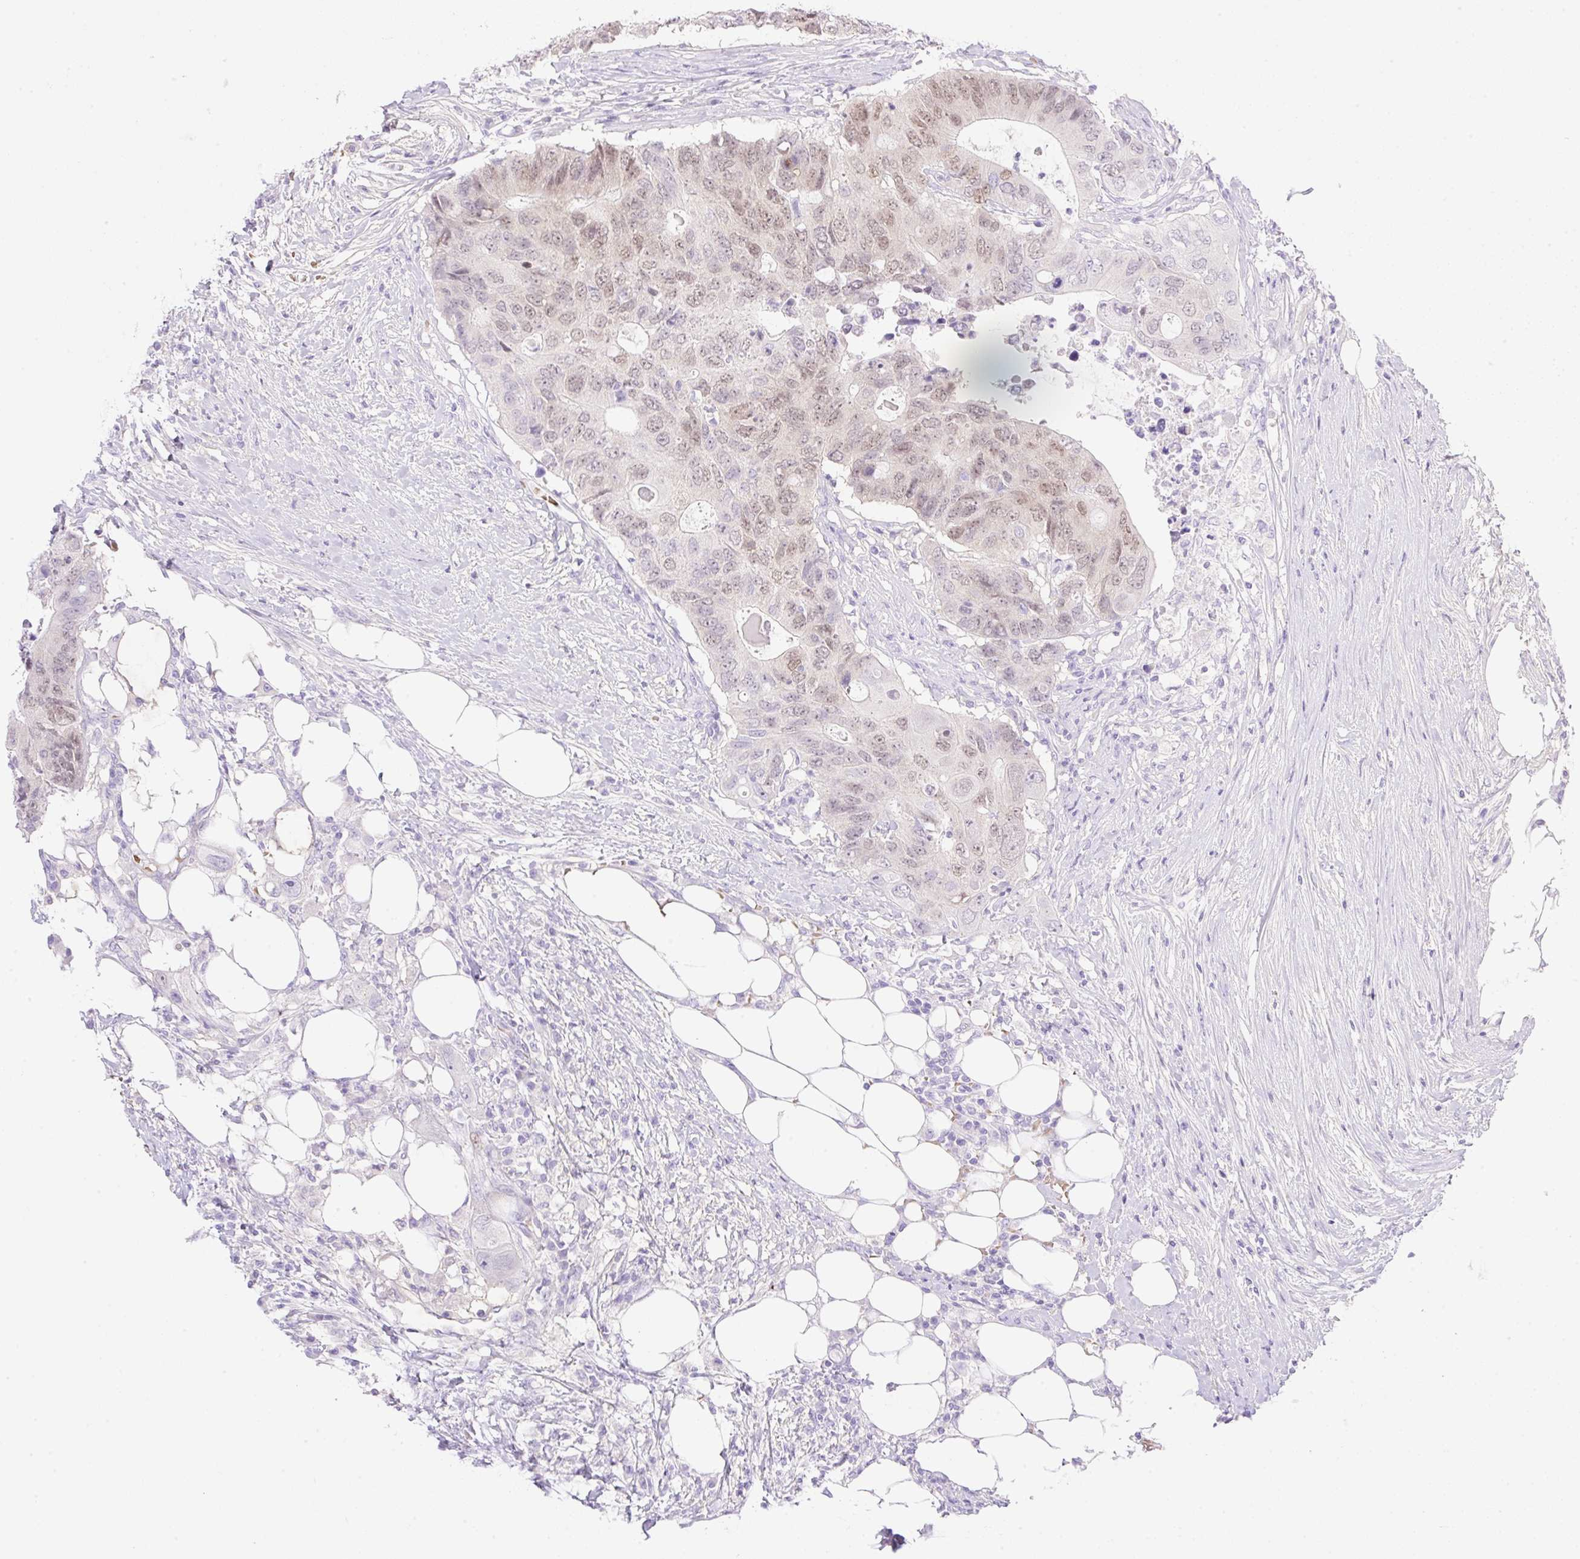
{"staining": {"intensity": "weak", "quantity": "25%-75%", "location": "nuclear"}, "tissue": "colorectal cancer", "cell_type": "Tumor cells", "image_type": "cancer", "snomed": [{"axis": "morphology", "description": "Adenocarcinoma, NOS"}, {"axis": "topography", "description": "Colon"}], "caption": "Tumor cells reveal low levels of weak nuclear positivity in about 25%-75% of cells in human colorectal cancer (adenocarcinoma).", "gene": "CDX1", "patient": {"sex": "male", "age": 71}}